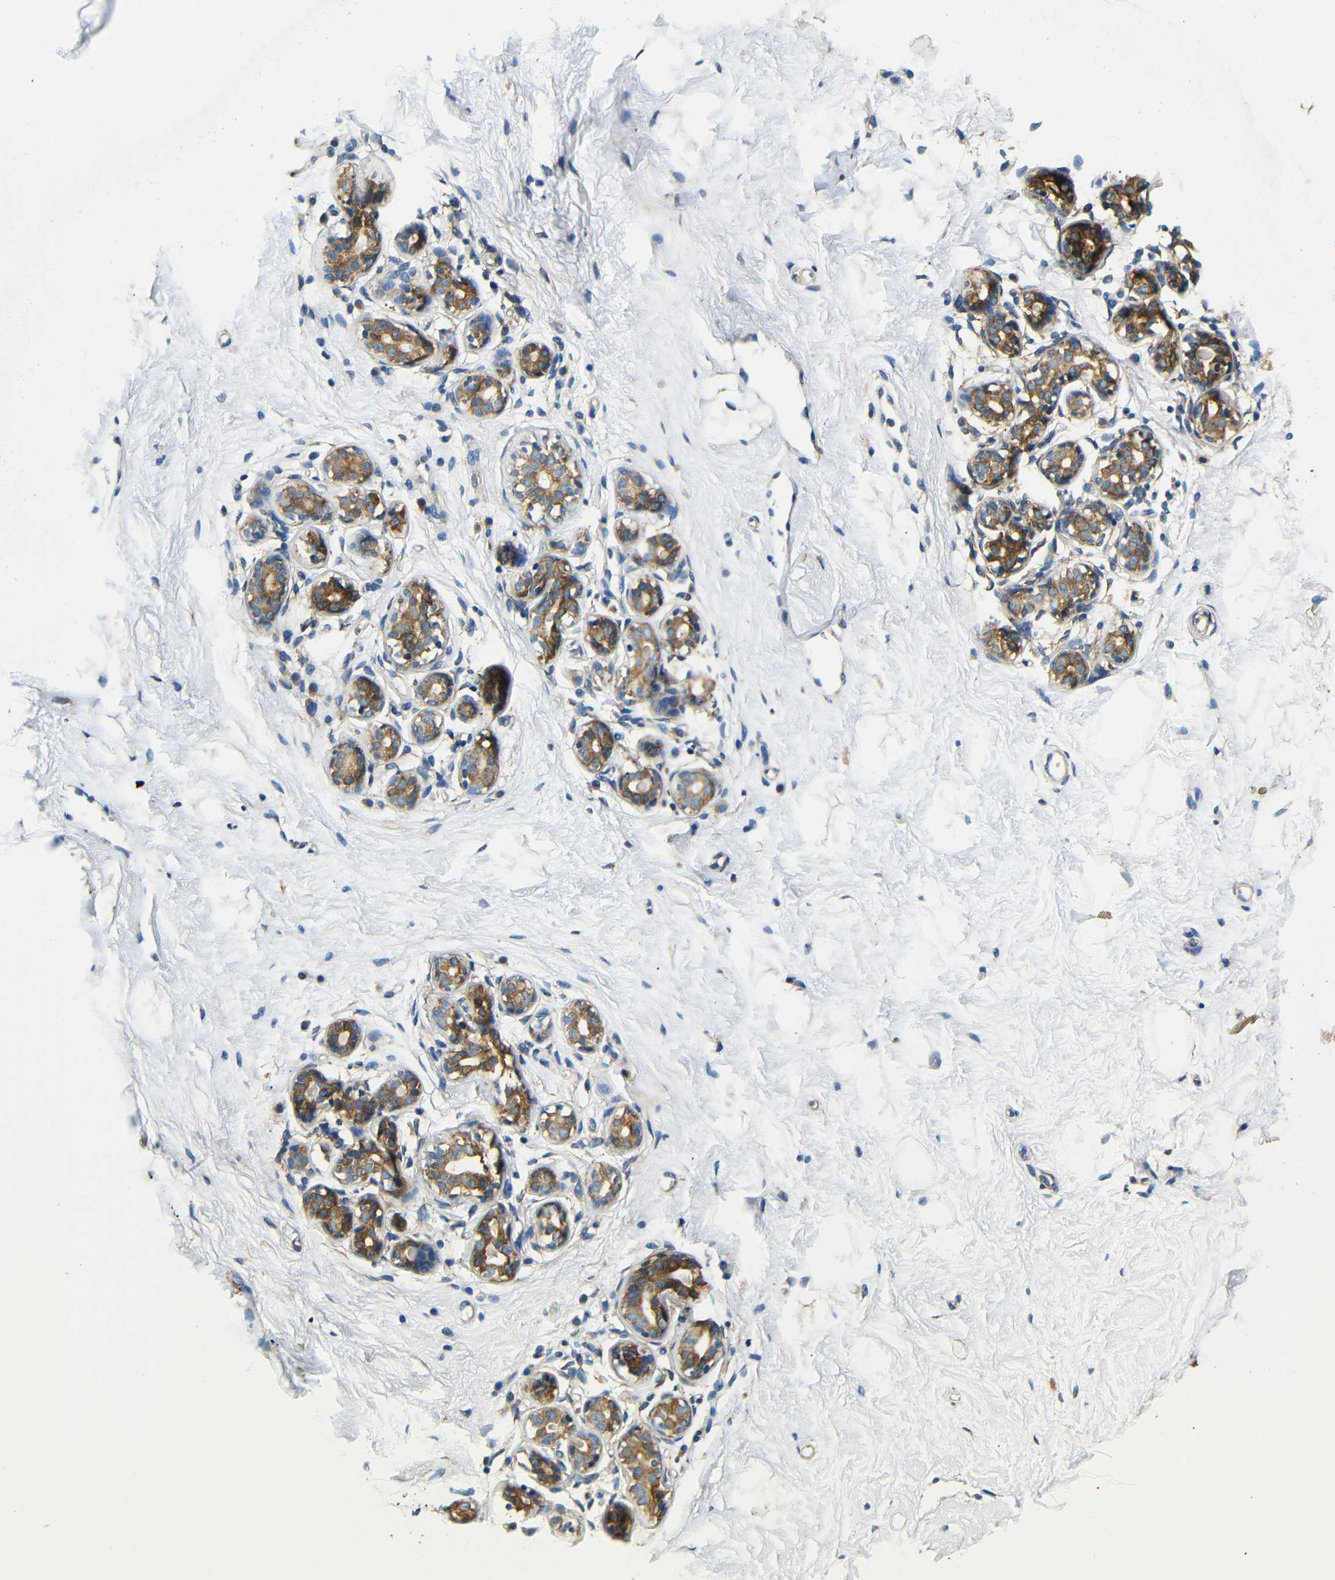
{"staining": {"intensity": "negative", "quantity": "none", "location": "none"}, "tissue": "breast", "cell_type": "Adipocytes", "image_type": "normal", "snomed": [{"axis": "morphology", "description": "Normal tissue, NOS"}, {"axis": "topography", "description": "Breast"}], "caption": "A micrograph of breast stained for a protein displays no brown staining in adipocytes. (DAB immunohistochemistry (IHC), high magnification).", "gene": "VAPB", "patient": {"sex": "female", "age": 23}}